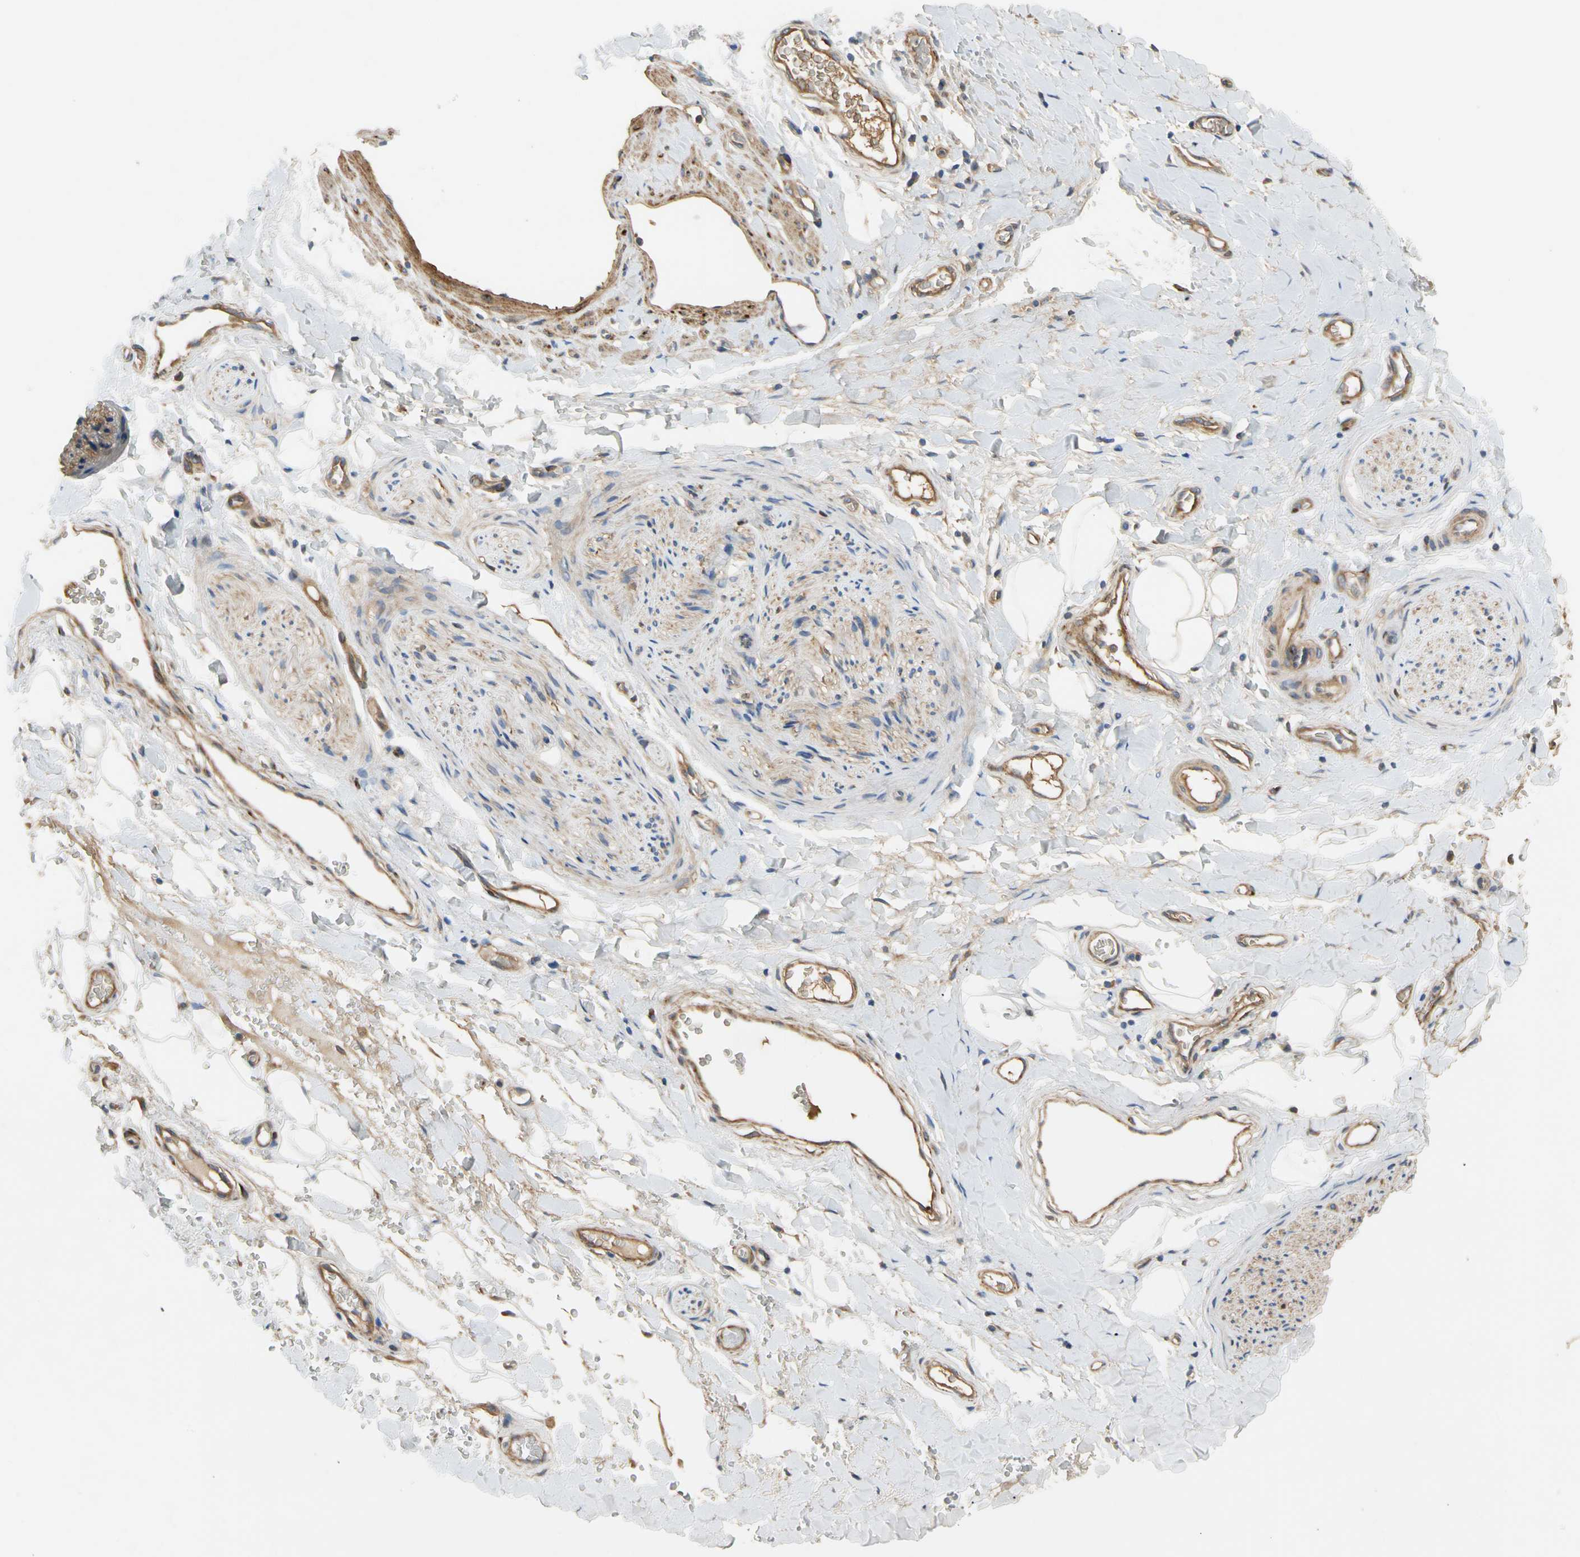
{"staining": {"intensity": "moderate", "quantity": "25%-75%", "location": "cytoplasmic/membranous"}, "tissue": "adipose tissue", "cell_type": "Adipocytes", "image_type": "normal", "snomed": [{"axis": "morphology", "description": "Normal tissue, NOS"}, {"axis": "morphology", "description": "Carcinoma, NOS"}, {"axis": "topography", "description": "Pancreas"}, {"axis": "topography", "description": "Peripheral nerve tissue"}], "caption": "An immunohistochemistry (IHC) image of normal tissue is shown. Protein staining in brown labels moderate cytoplasmic/membranous positivity in adipose tissue within adipocytes. The protein is stained brown, and the nuclei are stained in blue (DAB (3,3'-diaminobenzidine) IHC with brightfield microscopy, high magnification).", "gene": "ENTREP3", "patient": {"sex": "female", "age": 29}}